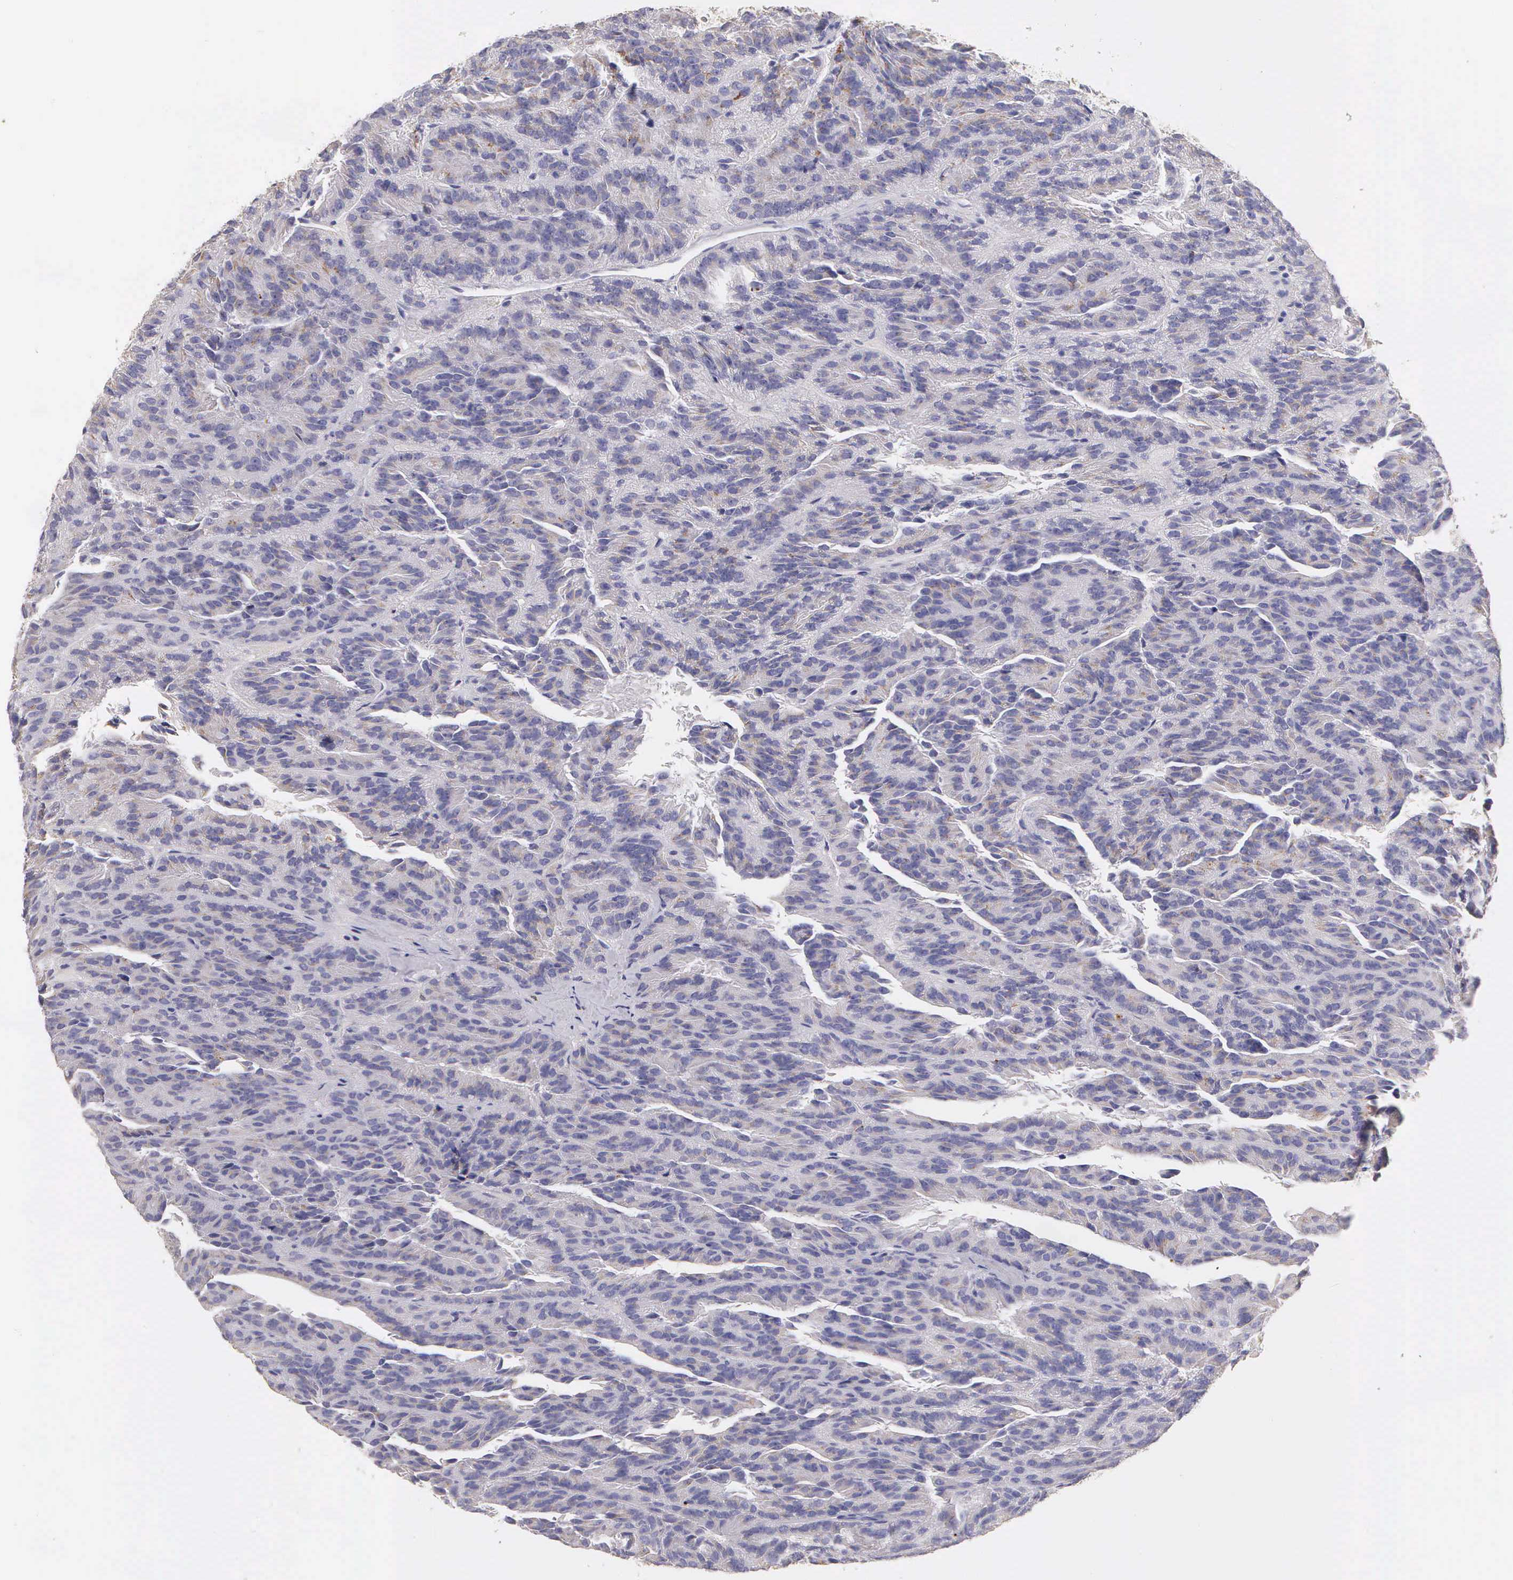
{"staining": {"intensity": "weak", "quantity": "<25%", "location": "cytoplasmic/membranous"}, "tissue": "renal cancer", "cell_type": "Tumor cells", "image_type": "cancer", "snomed": [{"axis": "morphology", "description": "Adenocarcinoma, NOS"}, {"axis": "topography", "description": "Kidney"}], "caption": "Tumor cells are negative for brown protein staining in renal cancer (adenocarcinoma).", "gene": "ESR1", "patient": {"sex": "male", "age": 46}}